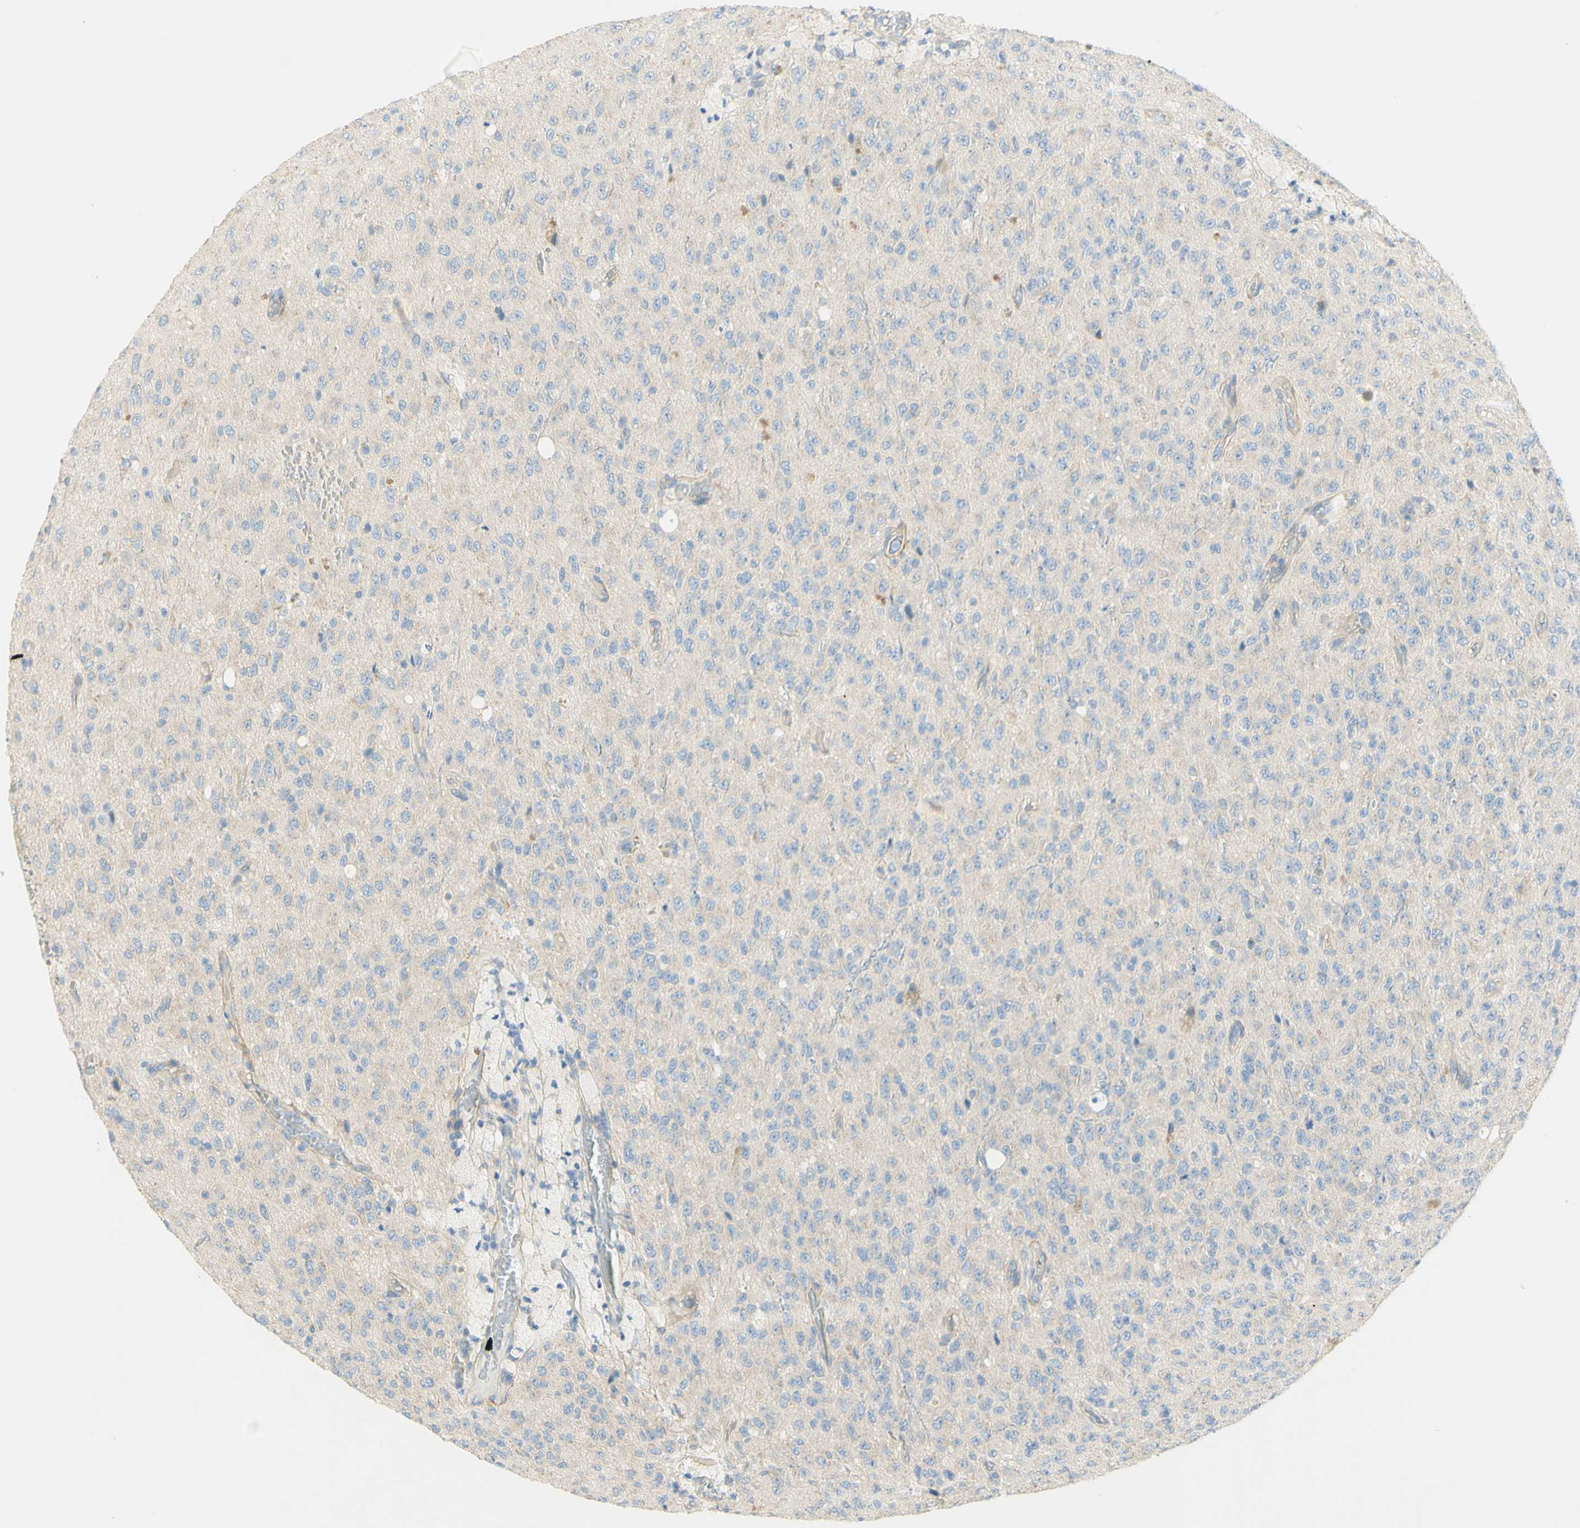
{"staining": {"intensity": "negative", "quantity": "none", "location": "none"}, "tissue": "glioma", "cell_type": "Tumor cells", "image_type": "cancer", "snomed": [{"axis": "morphology", "description": "Glioma, malignant, High grade"}, {"axis": "topography", "description": "pancreas cauda"}], "caption": "A high-resolution histopathology image shows immunohistochemistry staining of glioma, which shows no significant expression in tumor cells.", "gene": "GCNT3", "patient": {"sex": "male", "age": 60}}